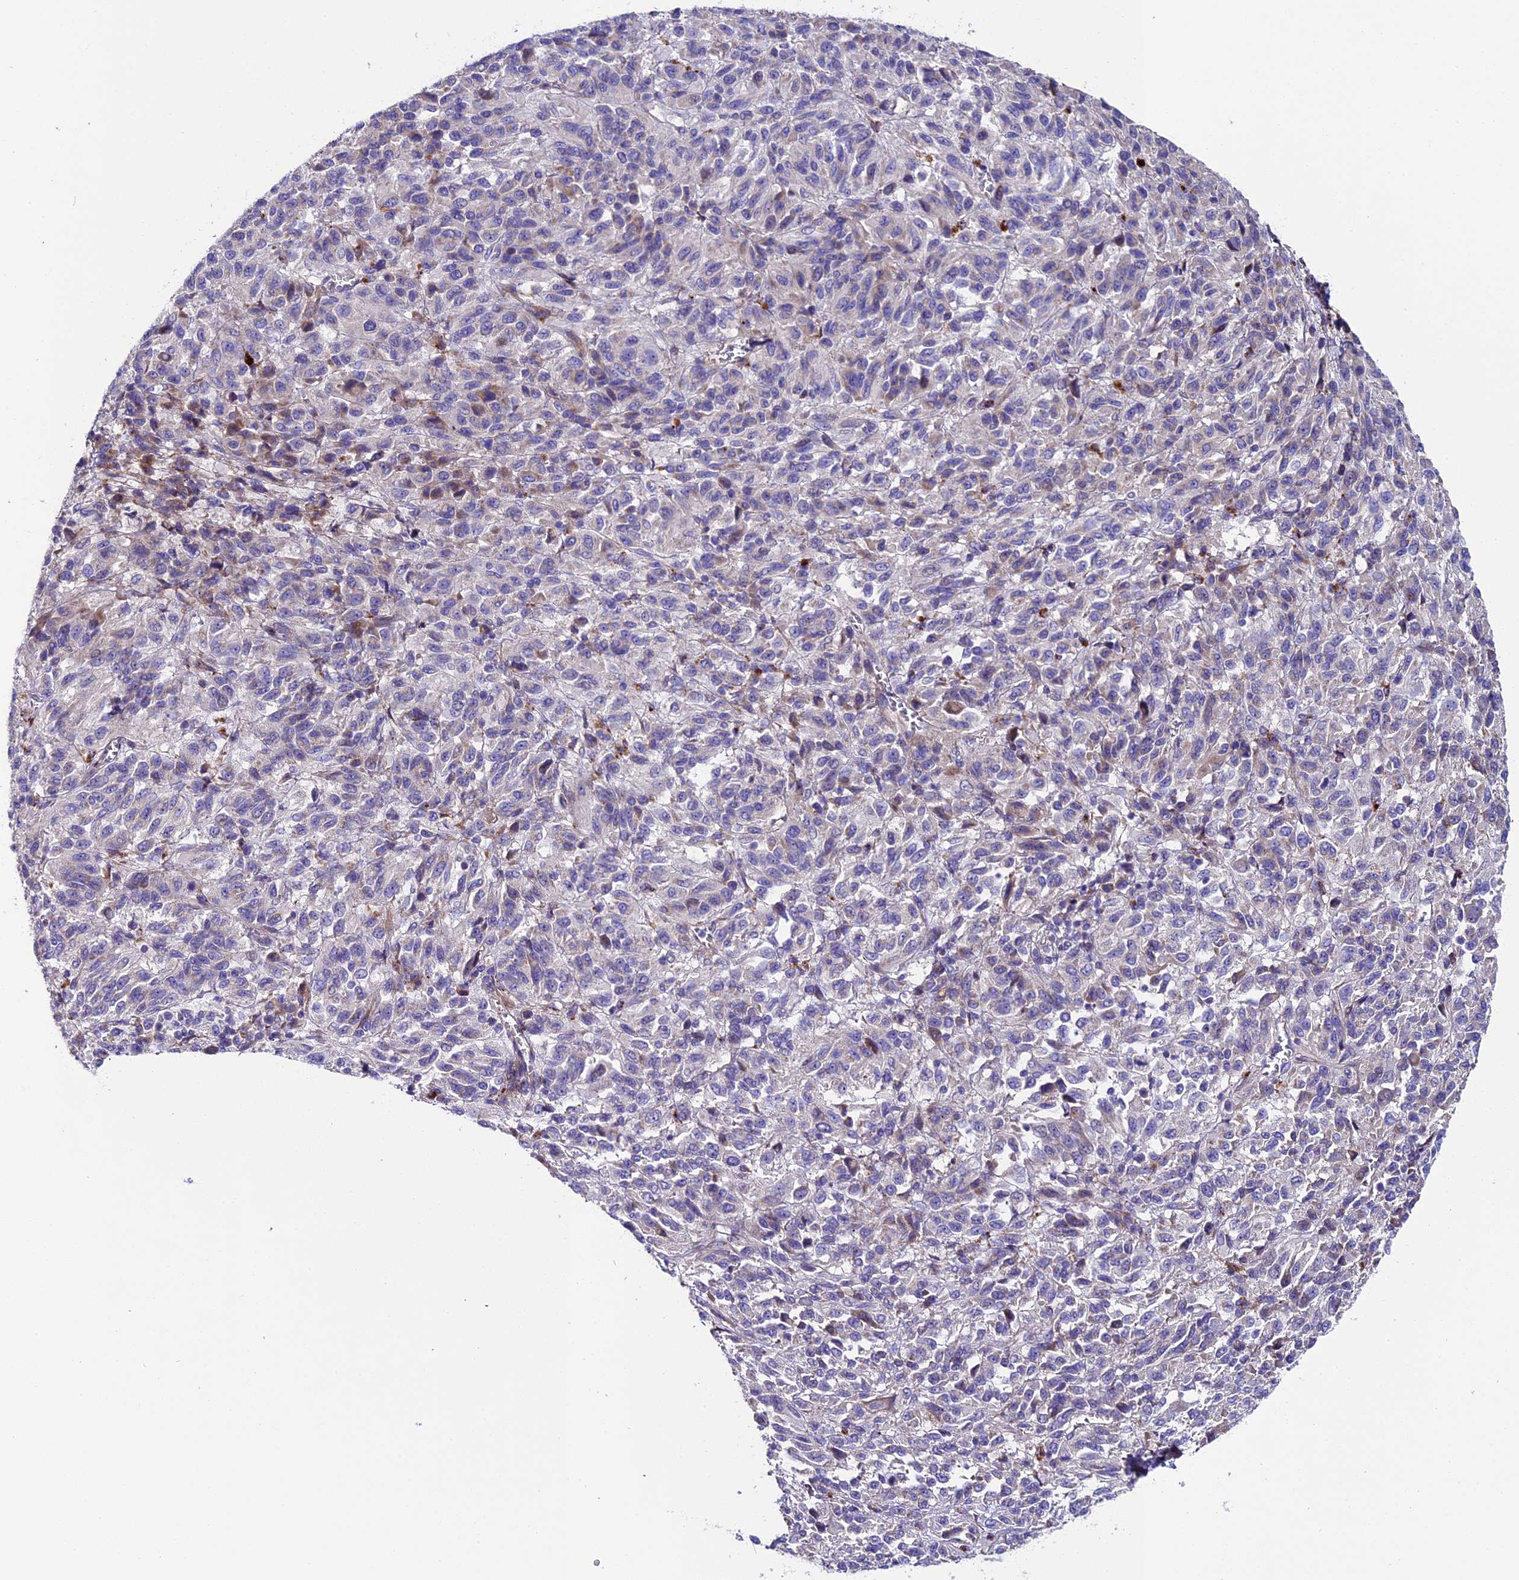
{"staining": {"intensity": "negative", "quantity": "none", "location": "none"}, "tissue": "melanoma", "cell_type": "Tumor cells", "image_type": "cancer", "snomed": [{"axis": "morphology", "description": "Malignant melanoma, Metastatic site"}, {"axis": "topography", "description": "Lung"}], "caption": "Malignant melanoma (metastatic site) was stained to show a protein in brown. There is no significant expression in tumor cells. (DAB immunohistochemistry (IHC), high magnification).", "gene": "PIGU", "patient": {"sex": "male", "age": 64}}